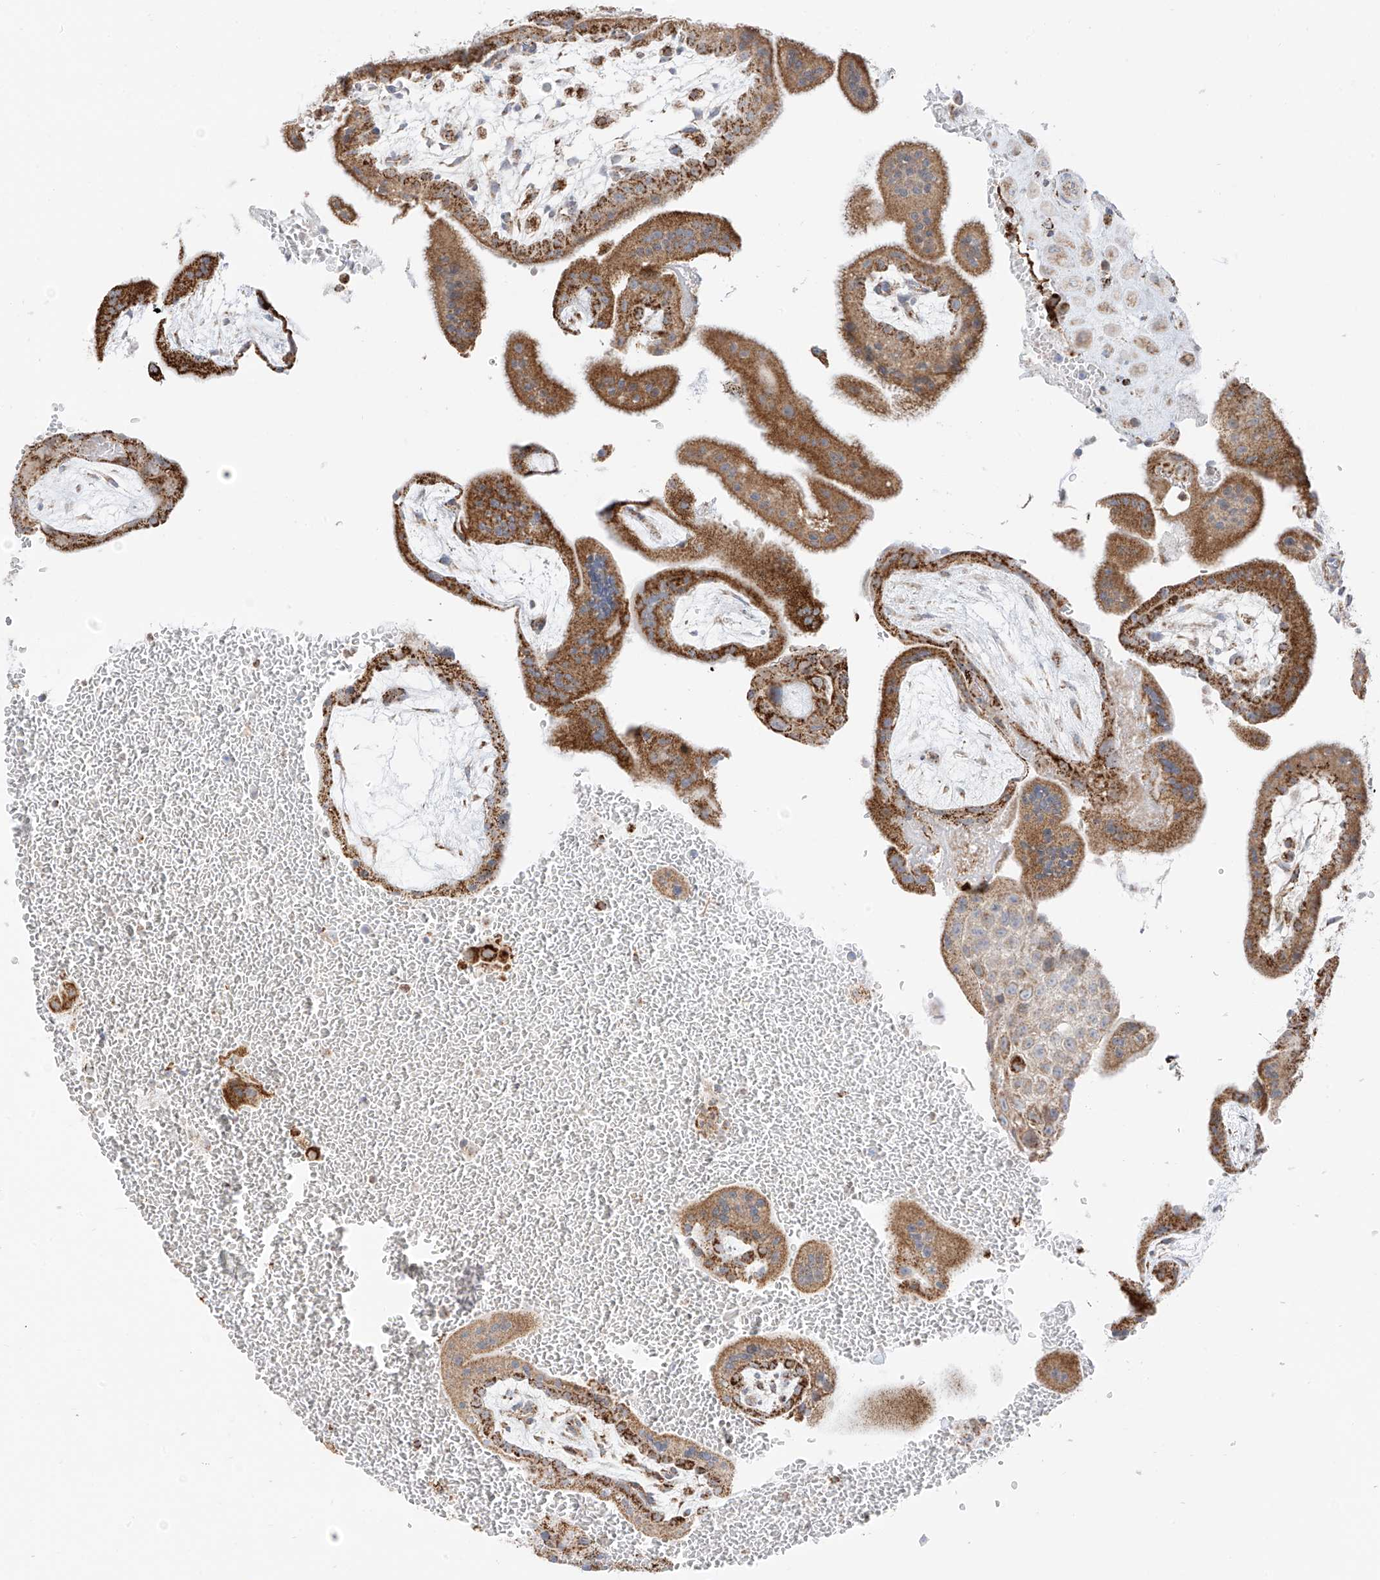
{"staining": {"intensity": "weak", "quantity": ">75%", "location": "cytoplasmic/membranous"}, "tissue": "placenta", "cell_type": "Decidual cells", "image_type": "normal", "snomed": [{"axis": "morphology", "description": "Normal tissue, NOS"}, {"axis": "topography", "description": "Placenta"}], "caption": "An immunohistochemistry (IHC) histopathology image of benign tissue is shown. Protein staining in brown shows weak cytoplasmic/membranous positivity in placenta within decidual cells. (brown staining indicates protein expression, while blue staining denotes nuclei).", "gene": "ETHE1", "patient": {"sex": "female", "age": 35}}